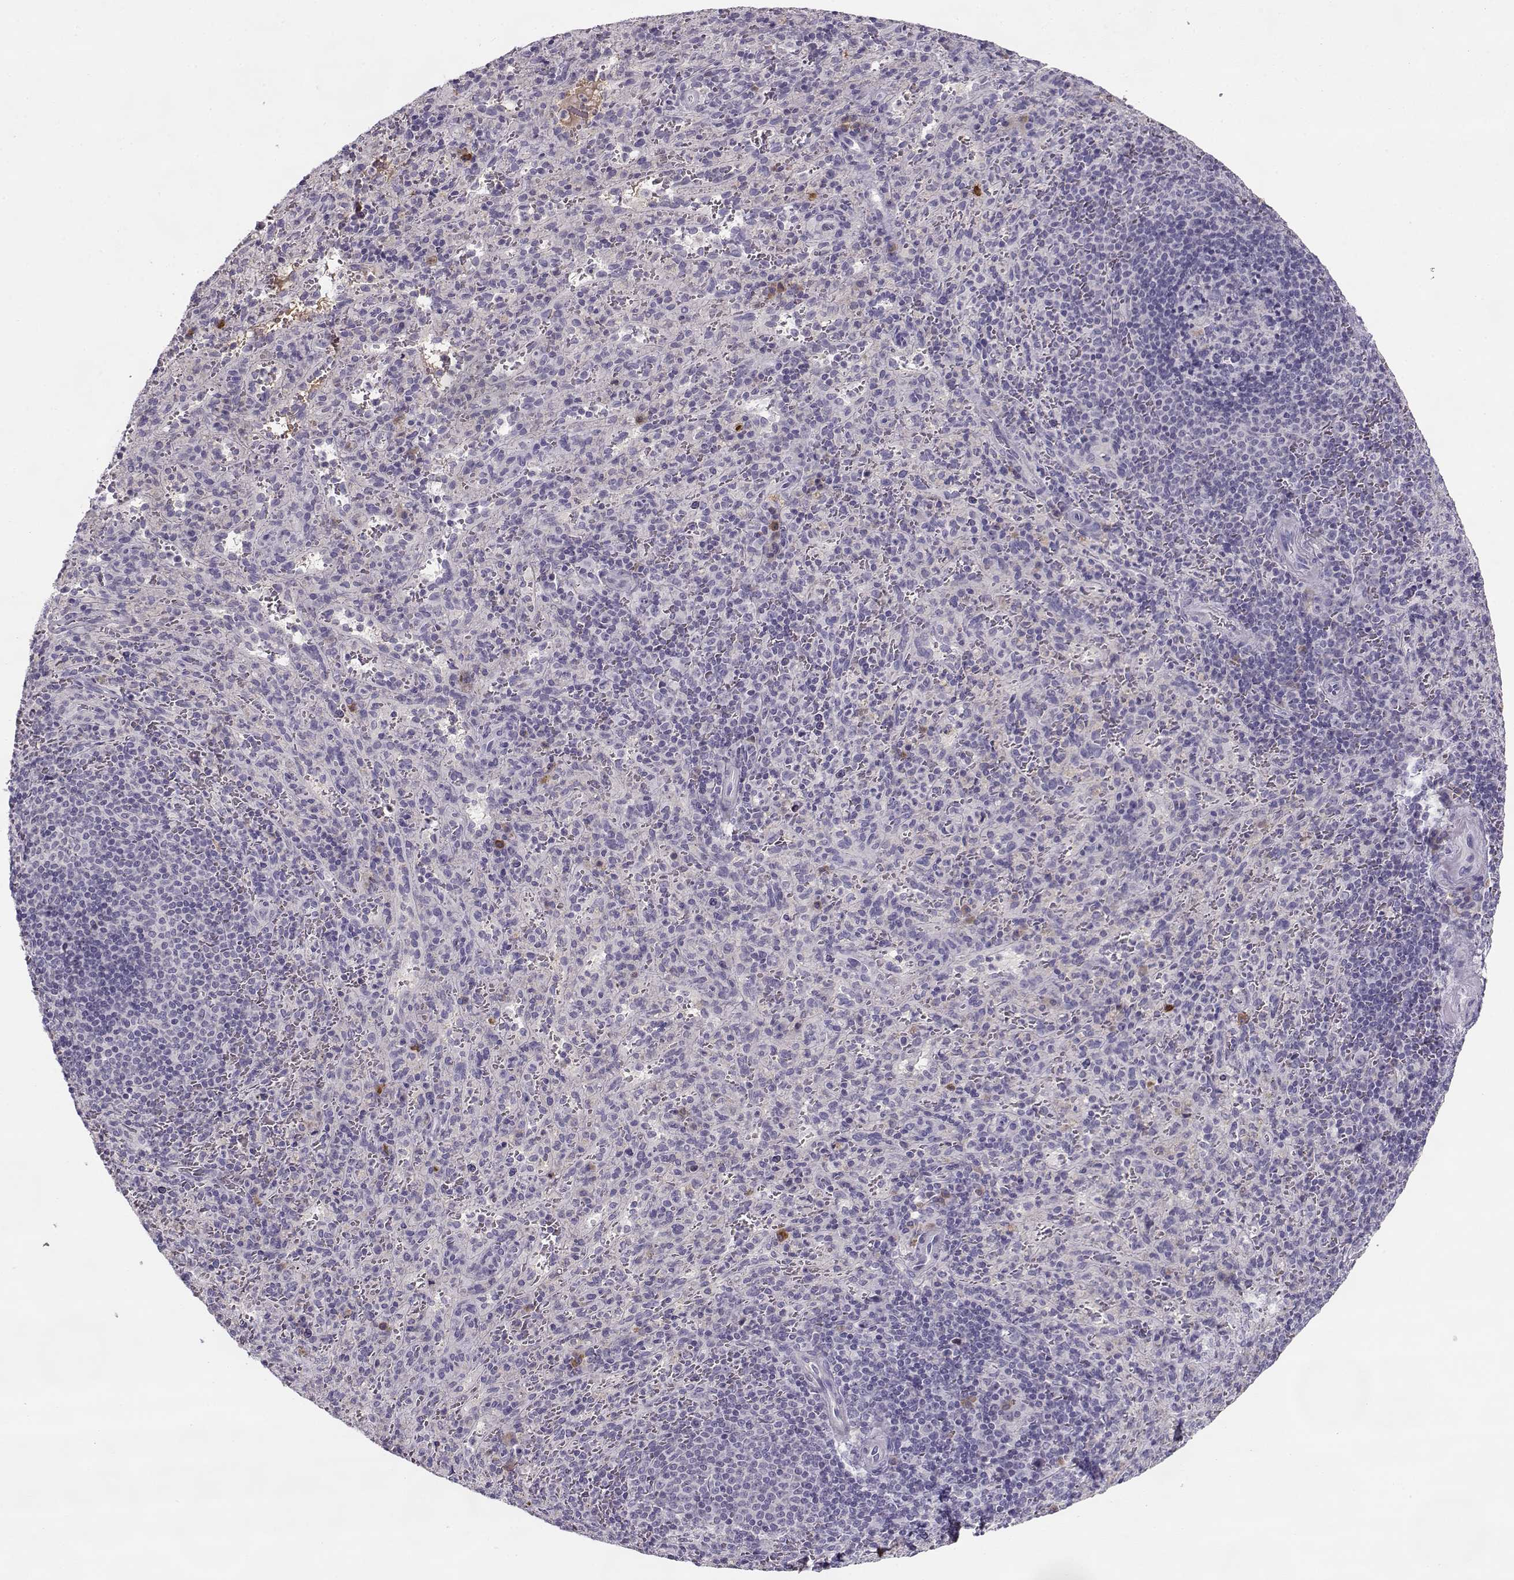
{"staining": {"intensity": "negative", "quantity": "none", "location": "none"}, "tissue": "spleen", "cell_type": "Cells in red pulp", "image_type": "normal", "snomed": [{"axis": "morphology", "description": "Normal tissue, NOS"}, {"axis": "topography", "description": "Spleen"}], "caption": "An immunohistochemistry (IHC) photomicrograph of unremarkable spleen is shown. There is no staining in cells in red pulp of spleen.", "gene": "SLCO6A1", "patient": {"sex": "male", "age": 57}}